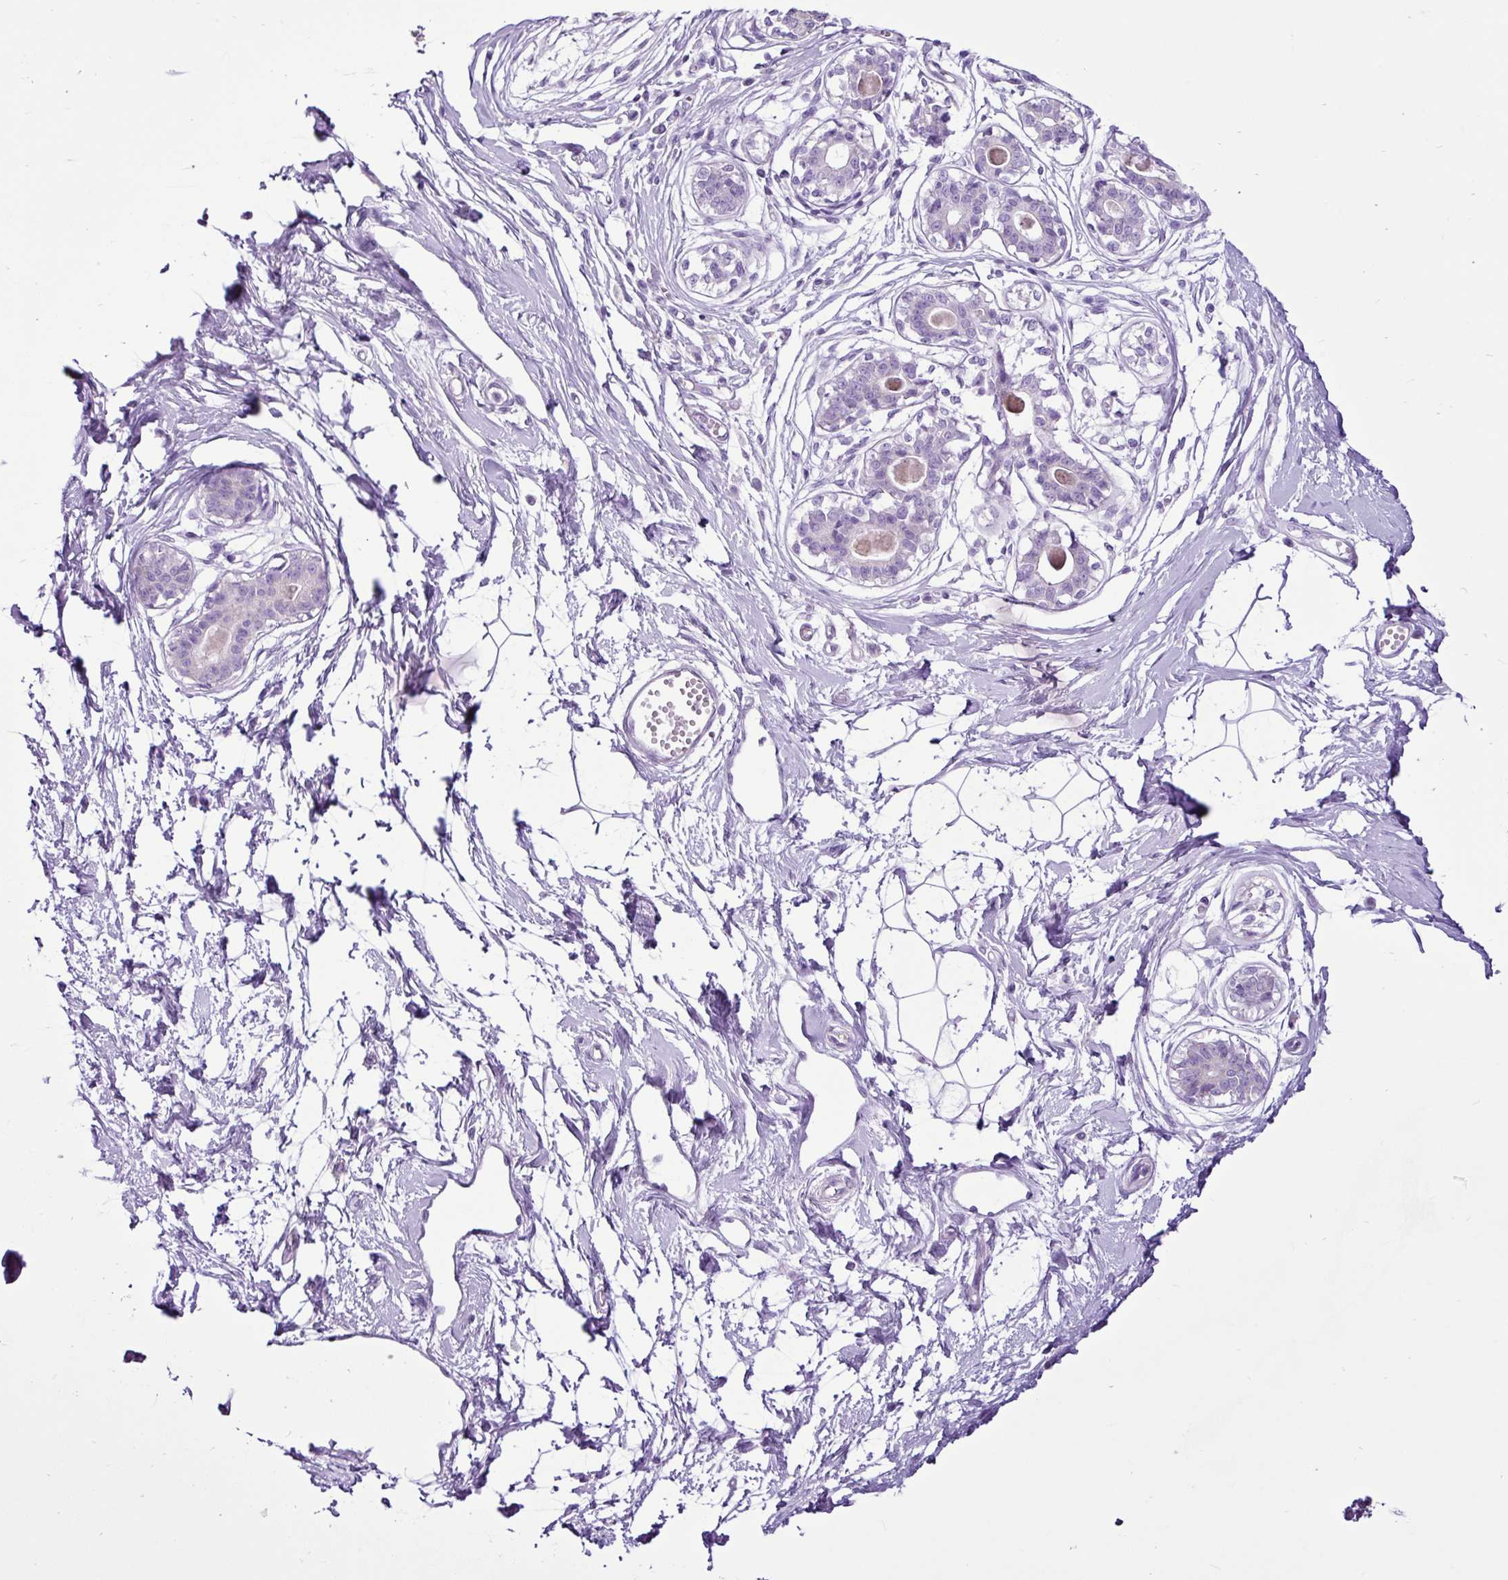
{"staining": {"intensity": "negative", "quantity": "none", "location": "none"}, "tissue": "breast", "cell_type": "Adipocytes", "image_type": "normal", "snomed": [{"axis": "morphology", "description": "Normal tissue, NOS"}, {"axis": "topography", "description": "Breast"}], "caption": "High power microscopy micrograph of an immunohistochemistry (IHC) image of unremarkable breast, revealing no significant positivity in adipocytes. (IHC, brightfield microscopy, high magnification).", "gene": "LILRB4", "patient": {"sex": "female", "age": 45}}